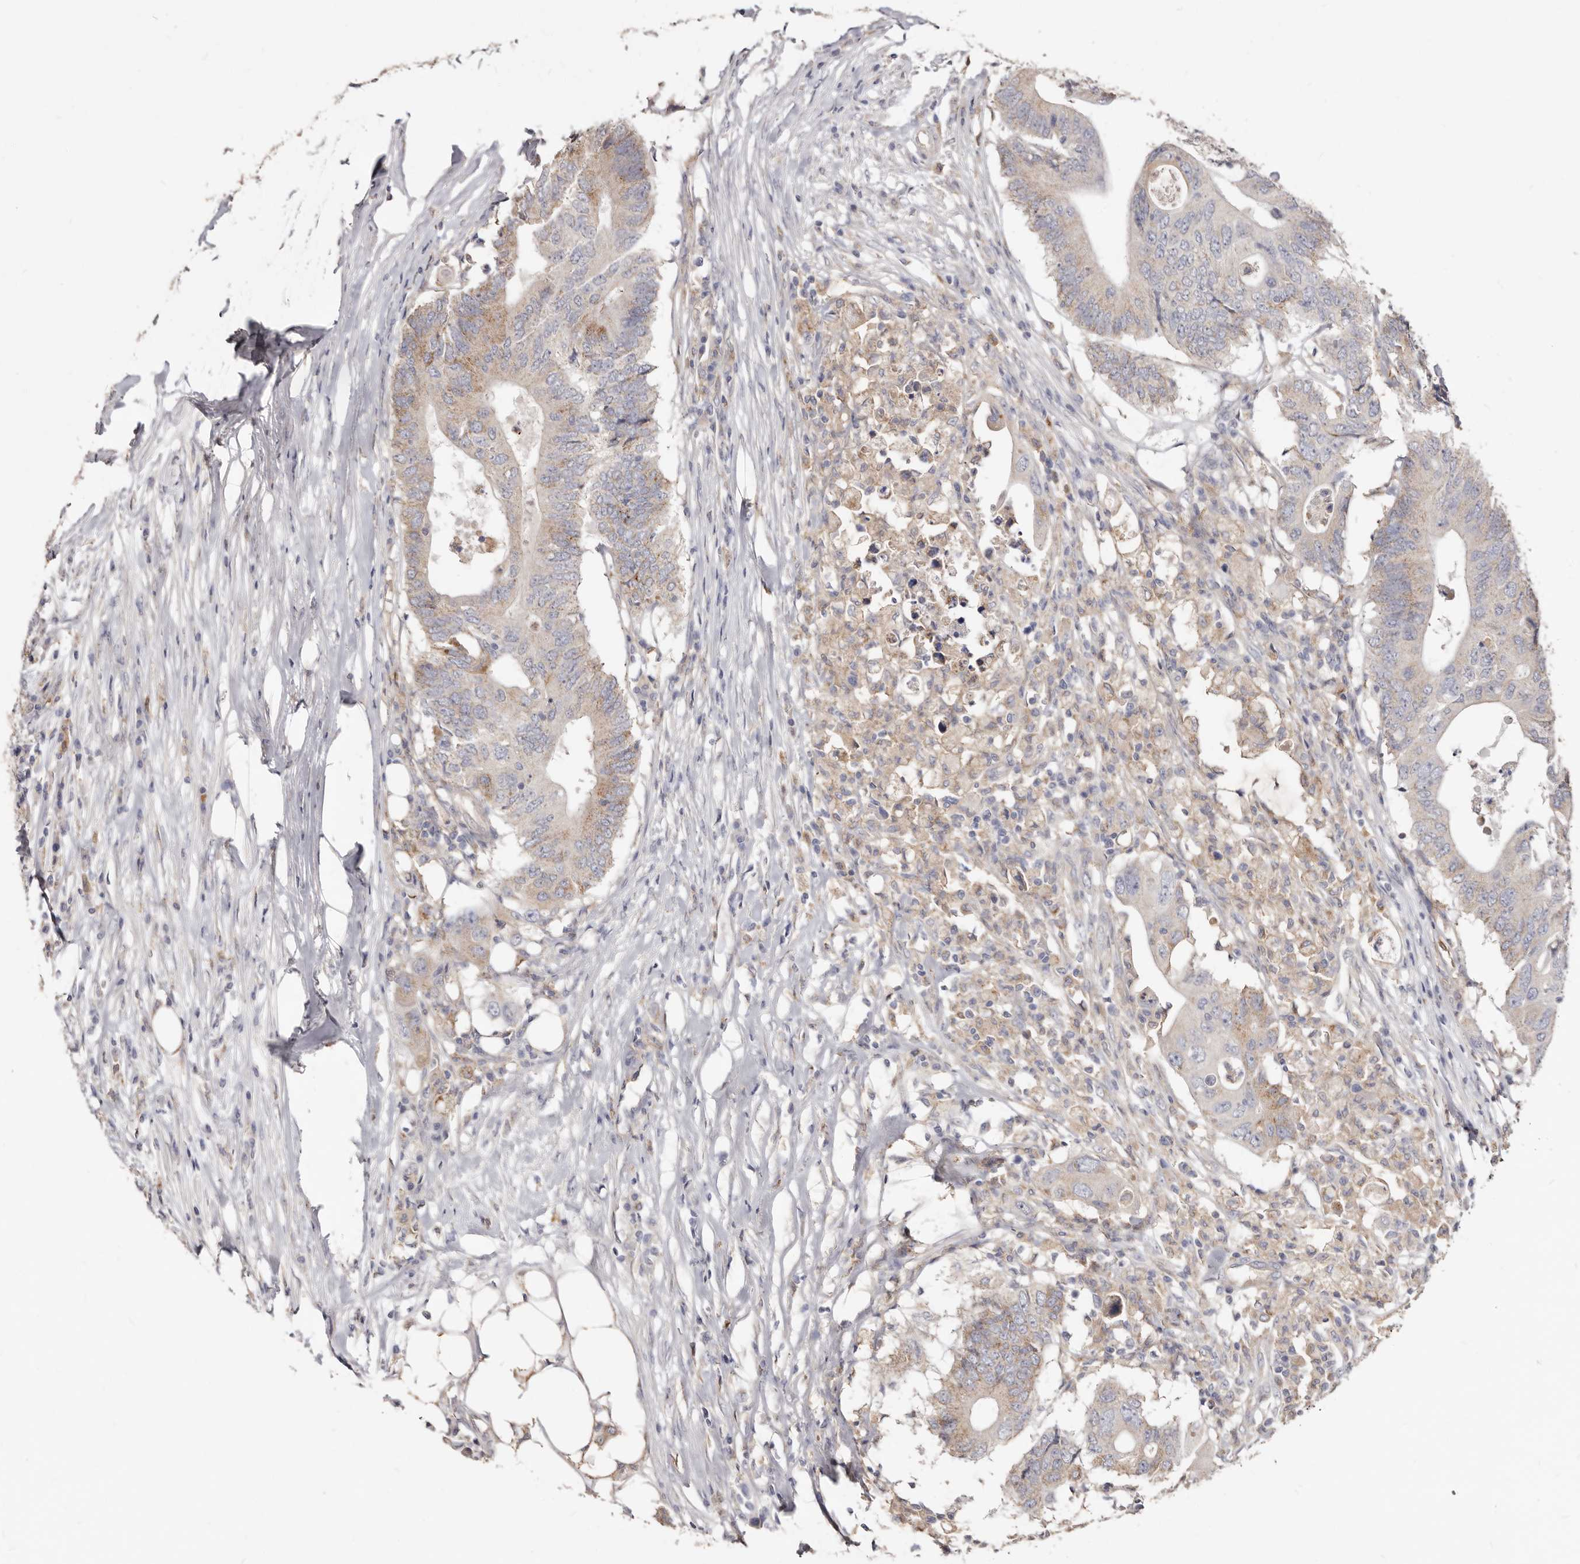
{"staining": {"intensity": "weak", "quantity": "25%-75%", "location": "cytoplasmic/membranous"}, "tissue": "colorectal cancer", "cell_type": "Tumor cells", "image_type": "cancer", "snomed": [{"axis": "morphology", "description": "Adenocarcinoma, NOS"}, {"axis": "topography", "description": "Colon"}], "caption": "Immunohistochemical staining of colorectal adenocarcinoma exhibits weak cytoplasmic/membranous protein staining in approximately 25%-75% of tumor cells. The staining is performed using DAB brown chromogen to label protein expression. The nuclei are counter-stained blue using hematoxylin.", "gene": "LRRC25", "patient": {"sex": "male", "age": 71}}